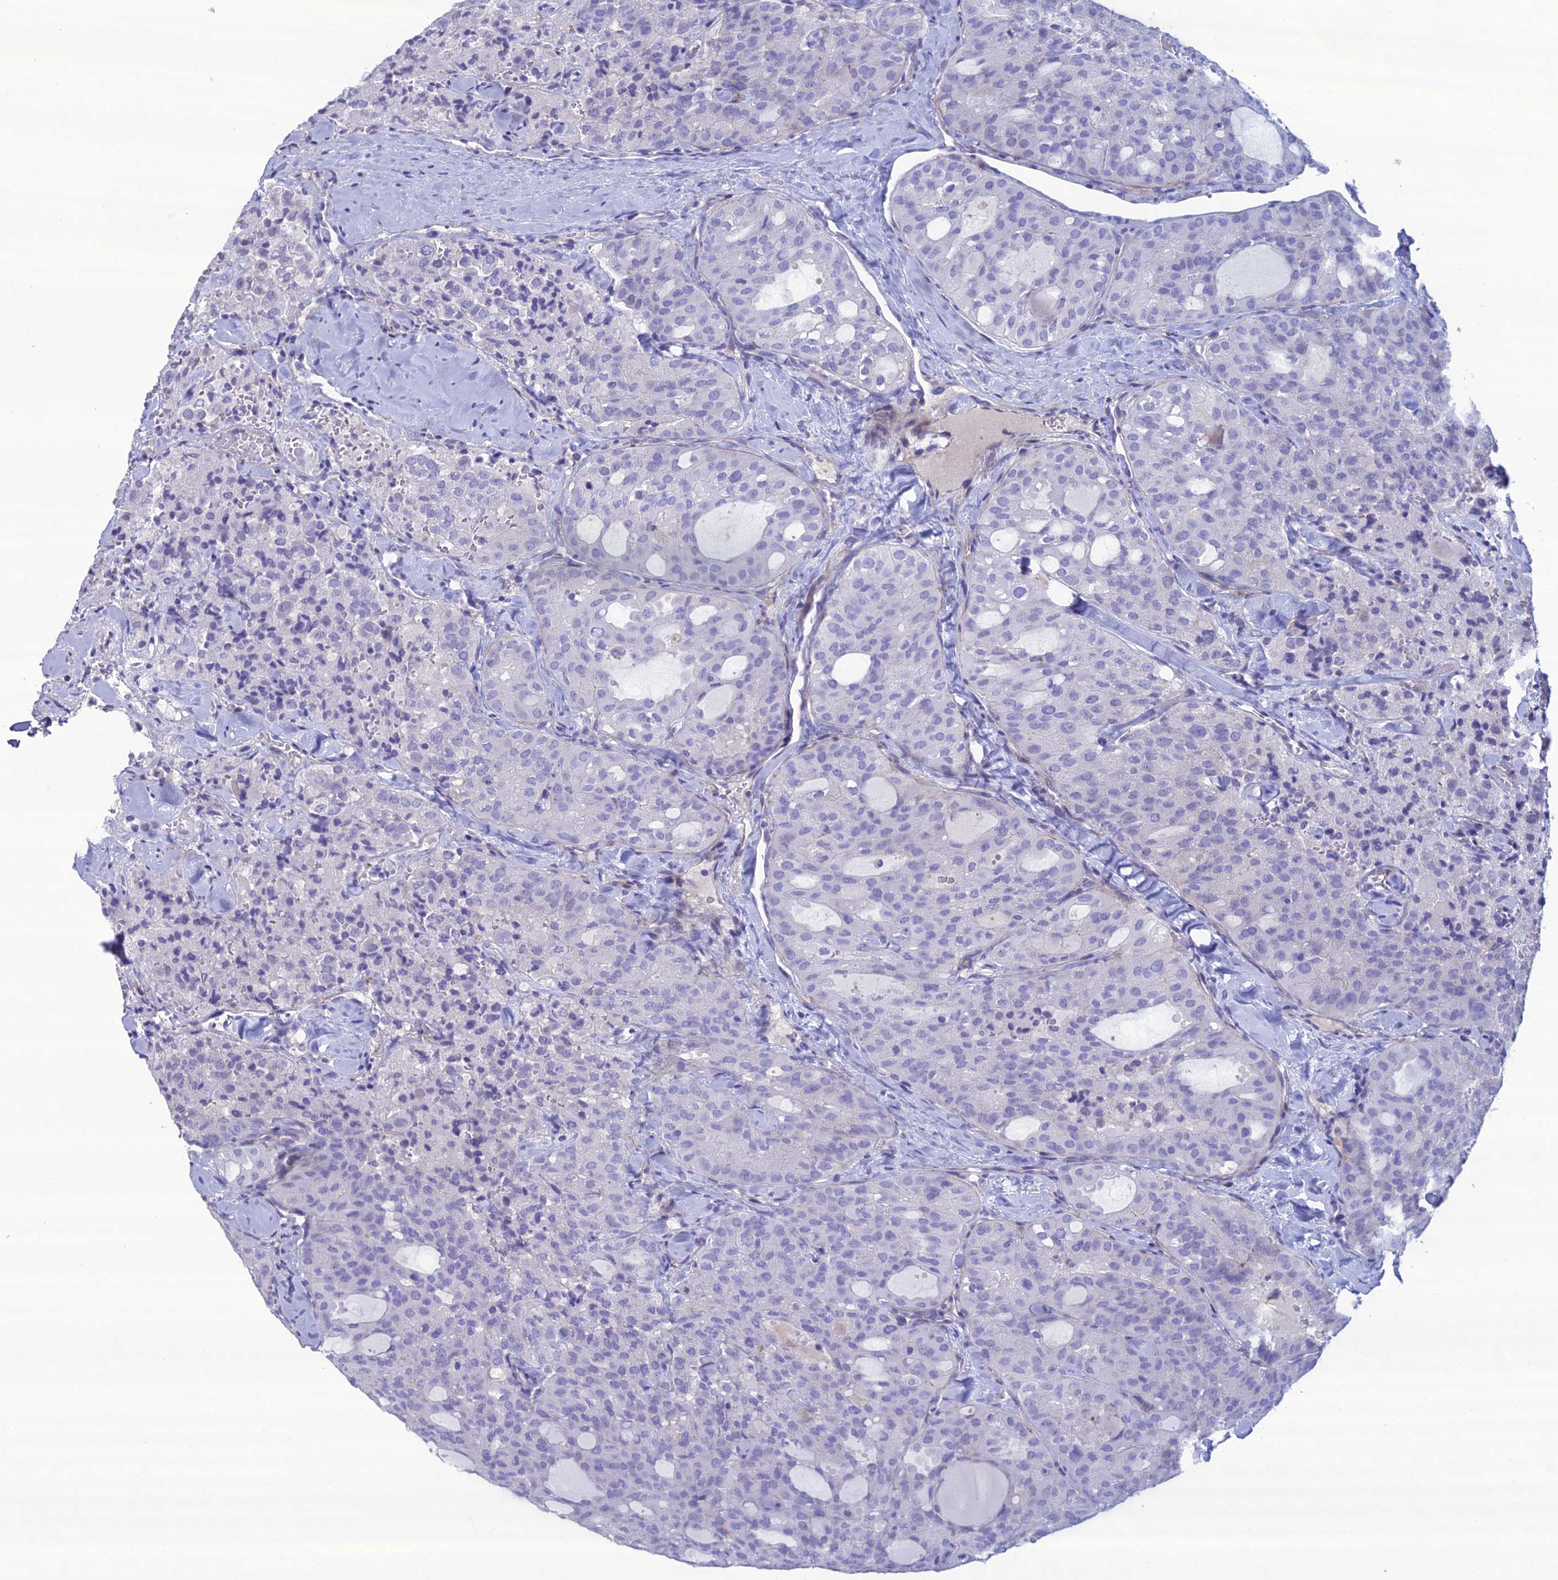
{"staining": {"intensity": "negative", "quantity": "none", "location": "none"}, "tissue": "thyroid cancer", "cell_type": "Tumor cells", "image_type": "cancer", "snomed": [{"axis": "morphology", "description": "Follicular adenoma carcinoma, NOS"}, {"axis": "topography", "description": "Thyroid gland"}], "caption": "DAB immunohistochemical staining of thyroid follicular adenoma carcinoma demonstrates no significant expression in tumor cells. Nuclei are stained in blue.", "gene": "OR56B1", "patient": {"sex": "male", "age": 75}}